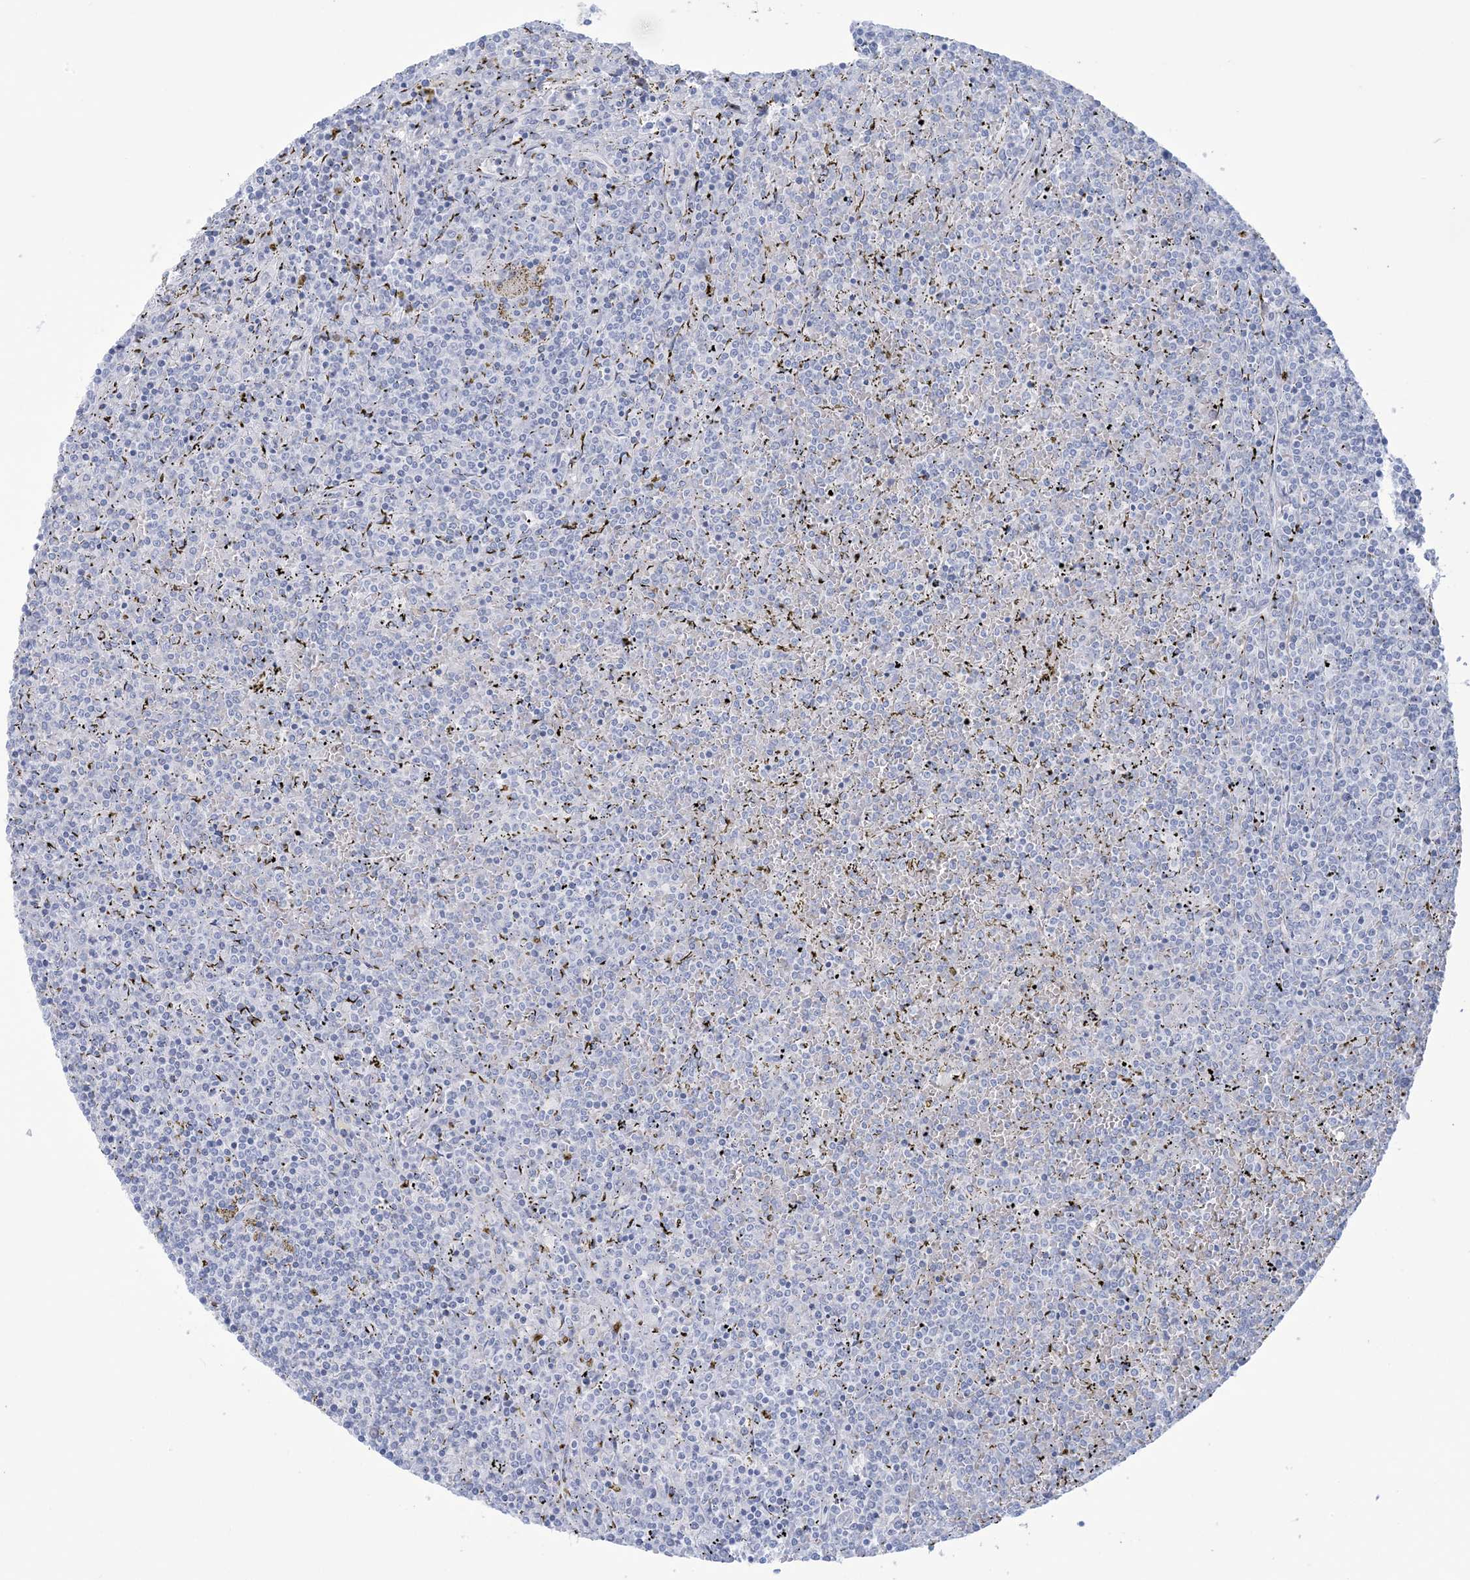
{"staining": {"intensity": "negative", "quantity": "none", "location": "none"}, "tissue": "lymphoma", "cell_type": "Tumor cells", "image_type": "cancer", "snomed": [{"axis": "morphology", "description": "Malignant lymphoma, non-Hodgkin's type, Low grade"}, {"axis": "topography", "description": "Spleen"}], "caption": "A photomicrograph of human low-grade malignant lymphoma, non-Hodgkin's type is negative for staining in tumor cells.", "gene": "AGXT", "patient": {"sex": "female", "age": 19}}